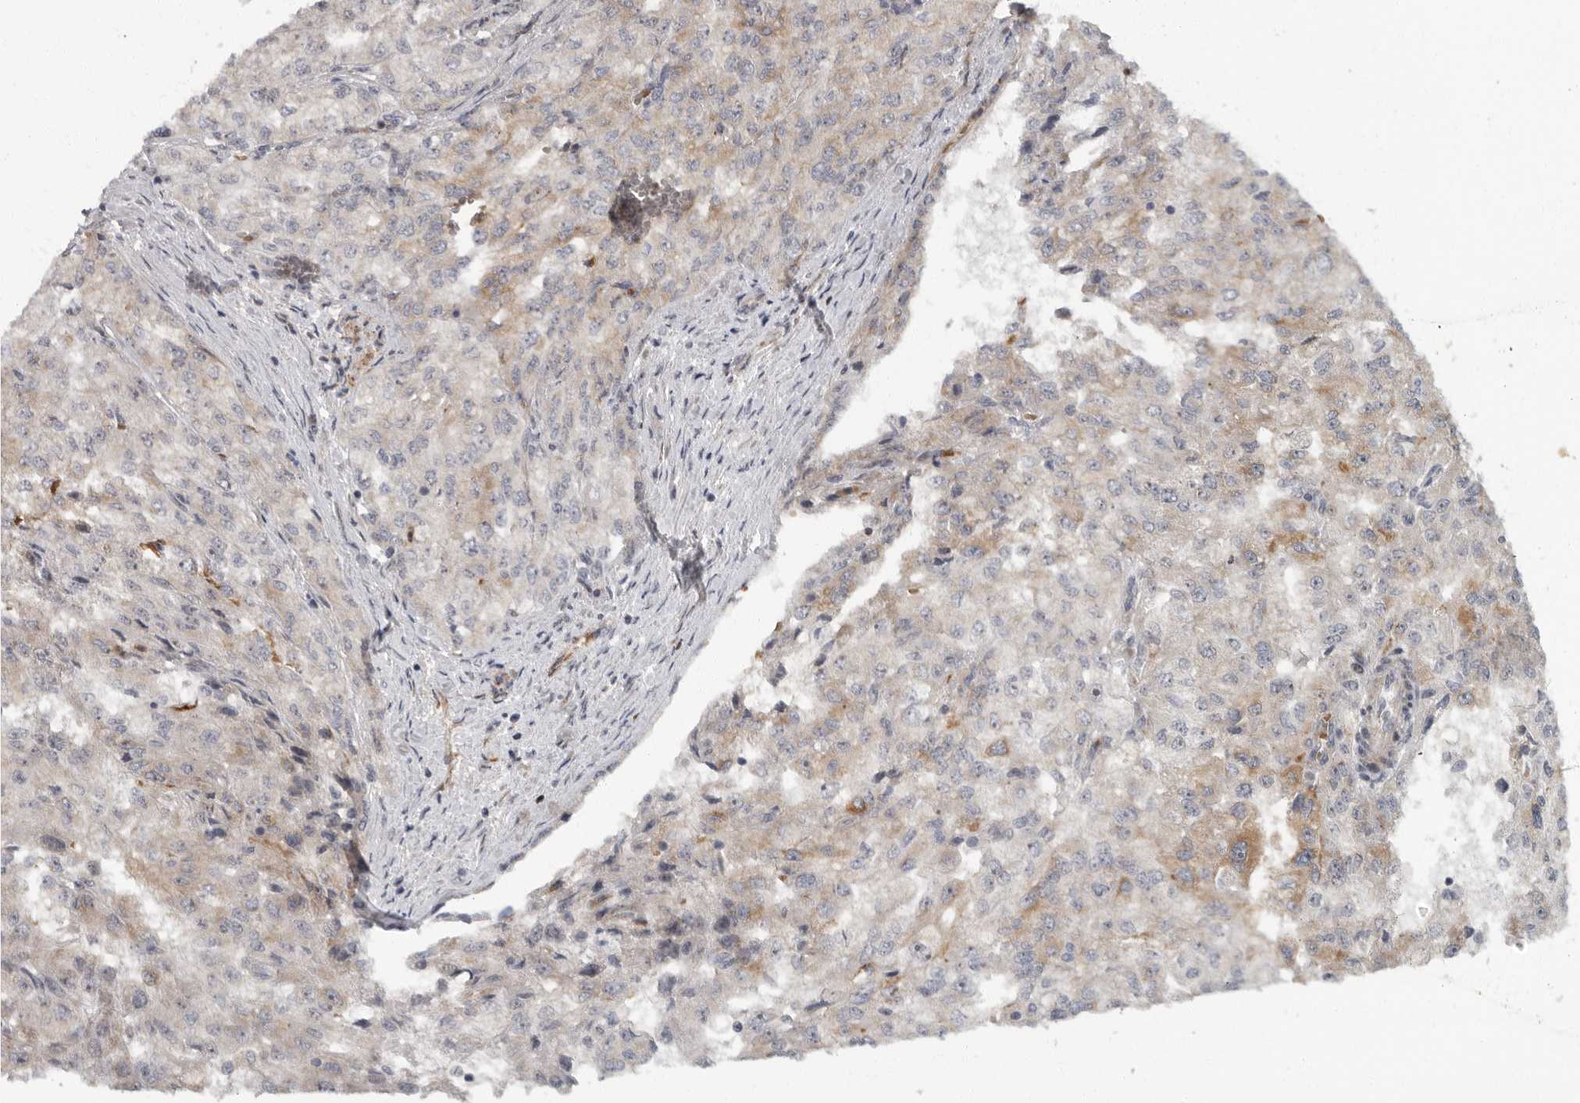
{"staining": {"intensity": "moderate", "quantity": "<25%", "location": "cytoplasmic/membranous"}, "tissue": "renal cancer", "cell_type": "Tumor cells", "image_type": "cancer", "snomed": [{"axis": "morphology", "description": "Adenocarcinoma, NOS"}, {"axis": "topography", "description": "Kidney"}], "caption": "Immunohistochemical staining of renal cancer (adenocarcinoma) displays low levels of moderate cytoplasmic/membranous protein expression in about <25% of tumor cells. (IHC, brightfield microscopy, high magnification).", "gene": "PDCD11", "patient": {"sex": "female", "age": 54}}